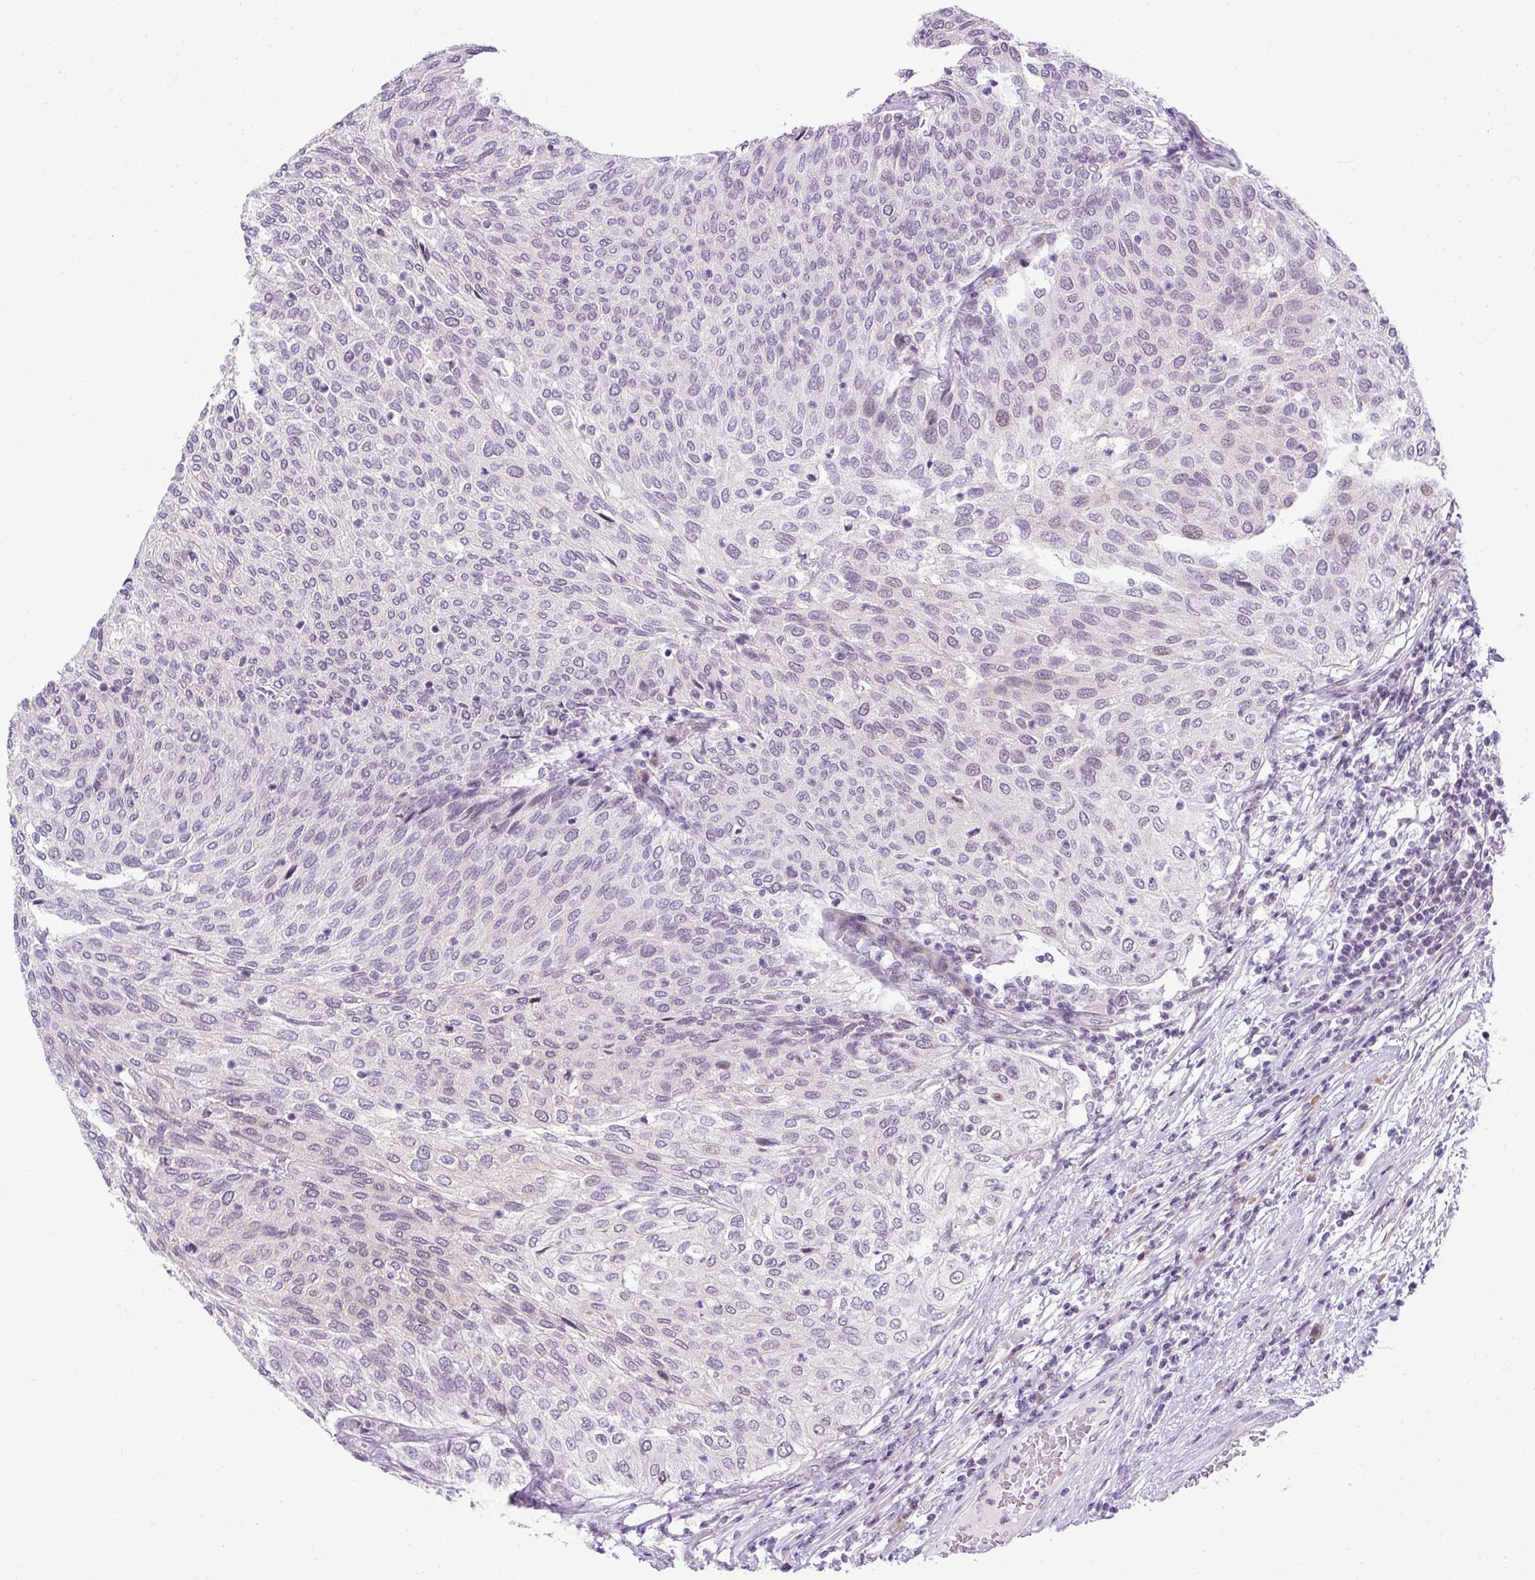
{"staining": {"intensity": "weak", "quantity": "<25%", "location": "nuclear"}, "tissue": "urothelial cancer", "cell_type": "Tumor cells", "image_type": "cancer", "snomed": [{"axis": "morphology", "description": "Urothelial carcinoma, Low grade"}, {"axis": "topography", "description": "Urinary bladder"}], "caption": "Urothelial carcinoma (low-grade) was stained to show a protein in brown. There is no significant positivity in tumor cells.", "gene": "ARHGEF18", "patient": {"sex": "female", "age": 79}}